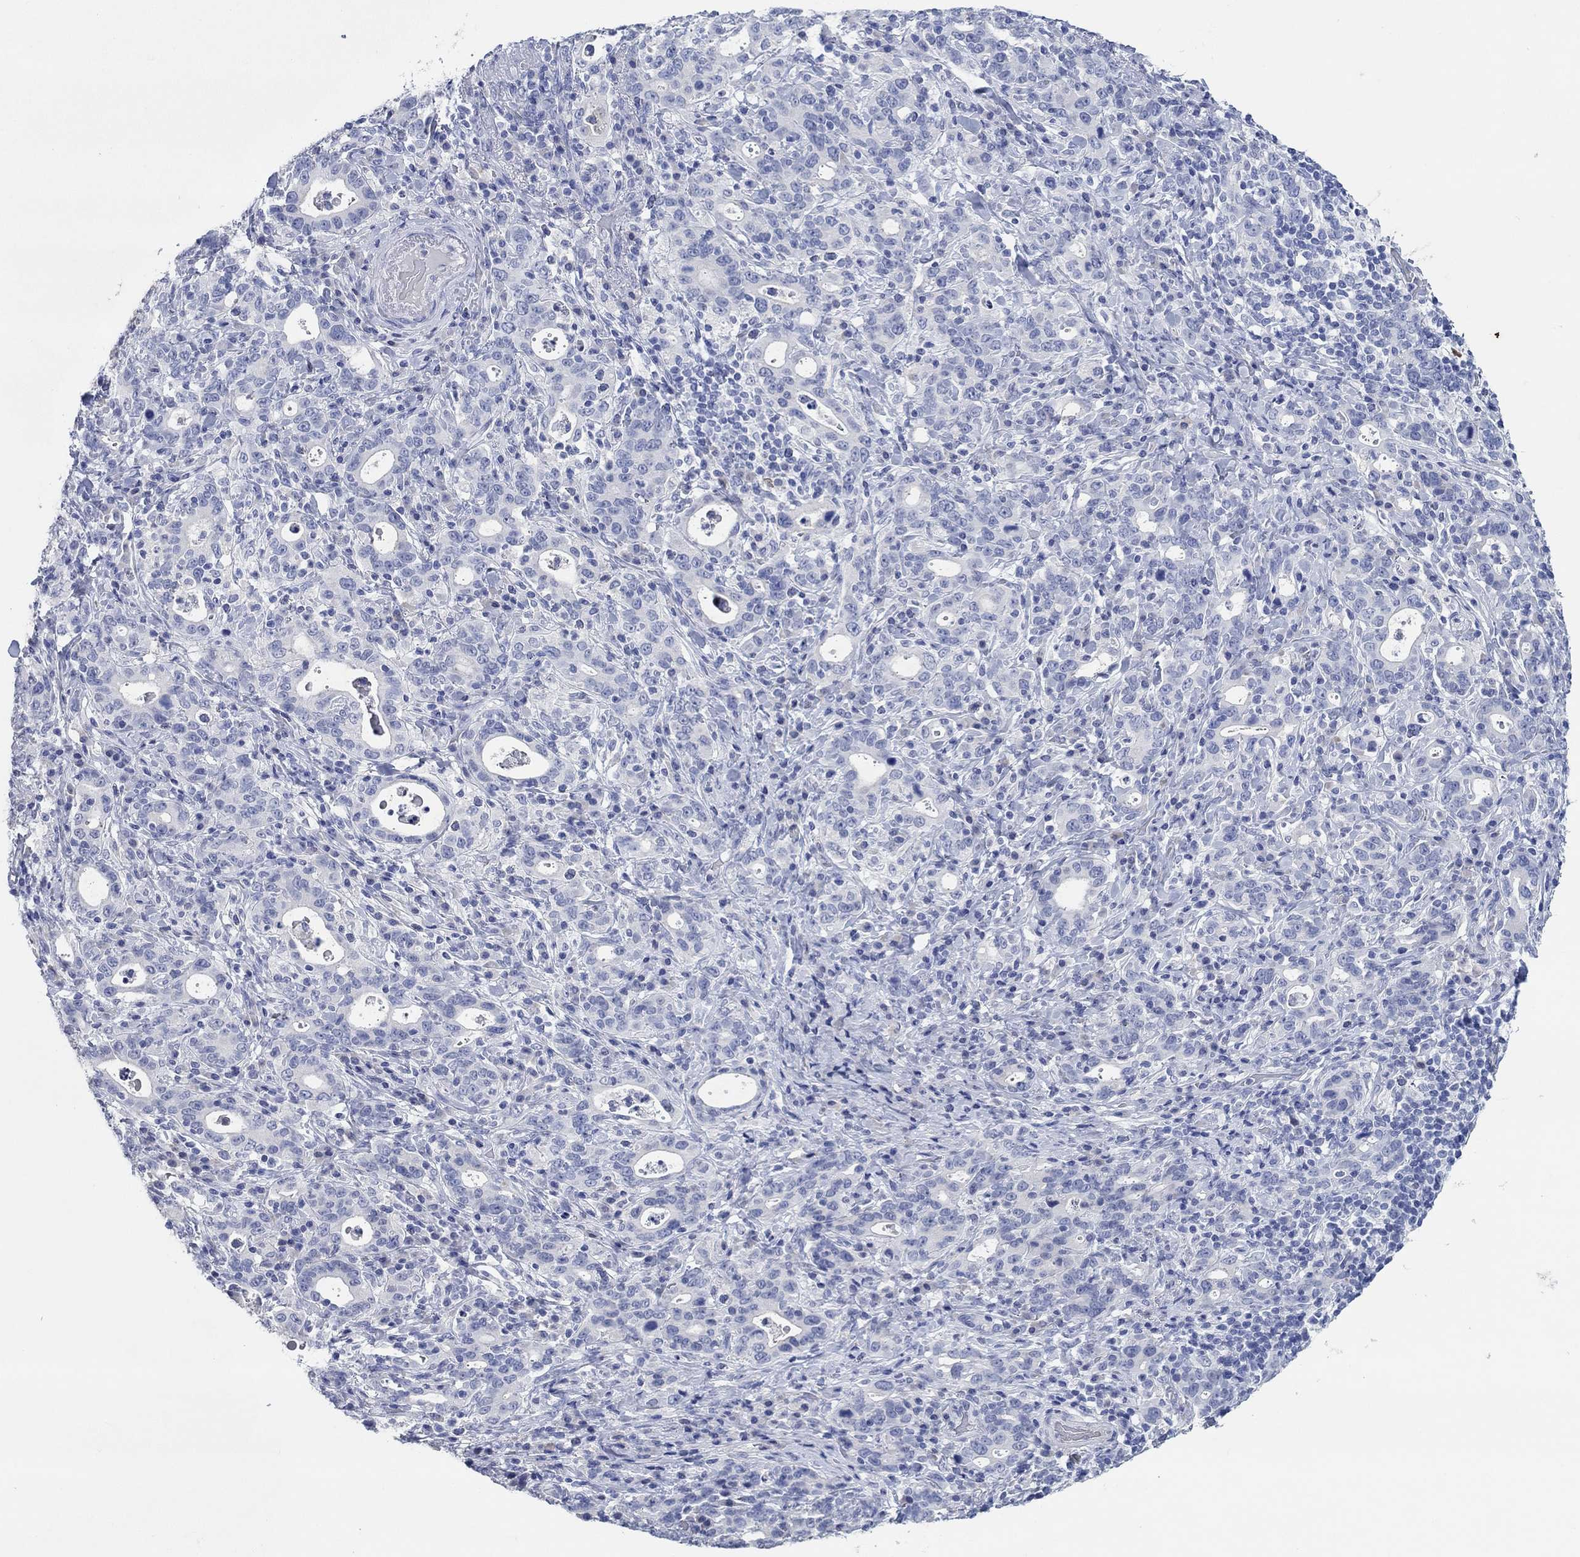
{"staining": {"intensity": "negative", "quantity": "none", "location": "none"}, "tissue": "stomach cancer", "cell_type": "Tumor cells", "image_type": "cancer", "snomed": [{"axis": "morphology", "description": "Adenocarcinoma, NOS"}, {"axis": "topography", "description": "Stomach"}], "caption": "Adenocarcinoma (stomach) was stained to show a protein in brown. There is no significant staining in tumor cells.", "gene": "POU5F1", "patient": {"sex": "male", "age": 79}}